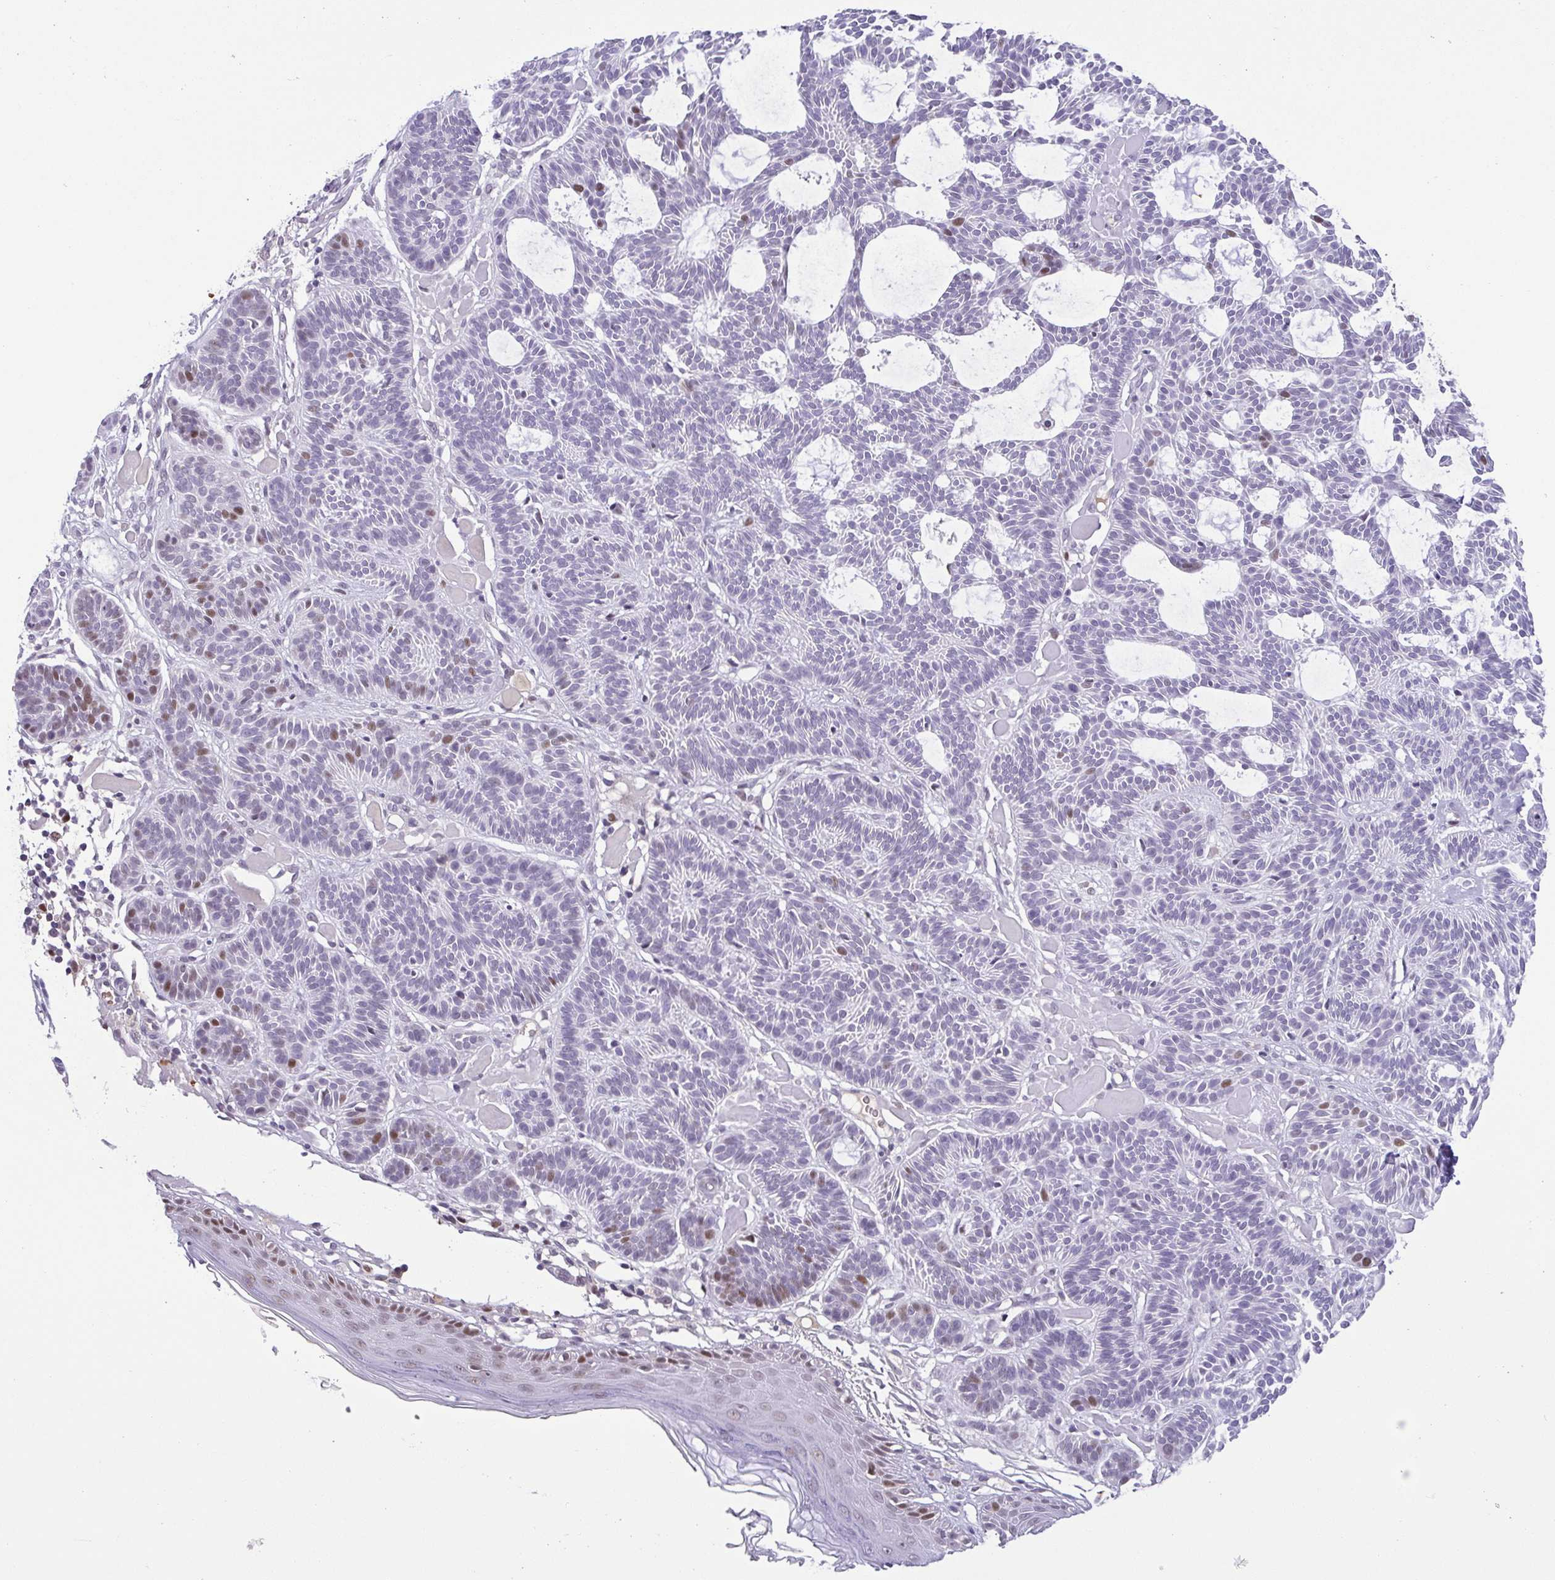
{"staining": {"intensity": "moderate", "quantity": "<25%", "location": "nuclear"}, "tissue": "skin cancer", "cell_type": "Tumor cells", "image_type": "cancer", "snomed": [{"axis": "morphology", "description": "Basal cell carcinoma"}, {"axis": "topography", "description": "Skin"}], "caption": "Skin cancer stained with a protein marker exhibits moderate staining in tumor cells.", "gene": "TIPIN", "patient": {"sex": "male", "age": 85}}